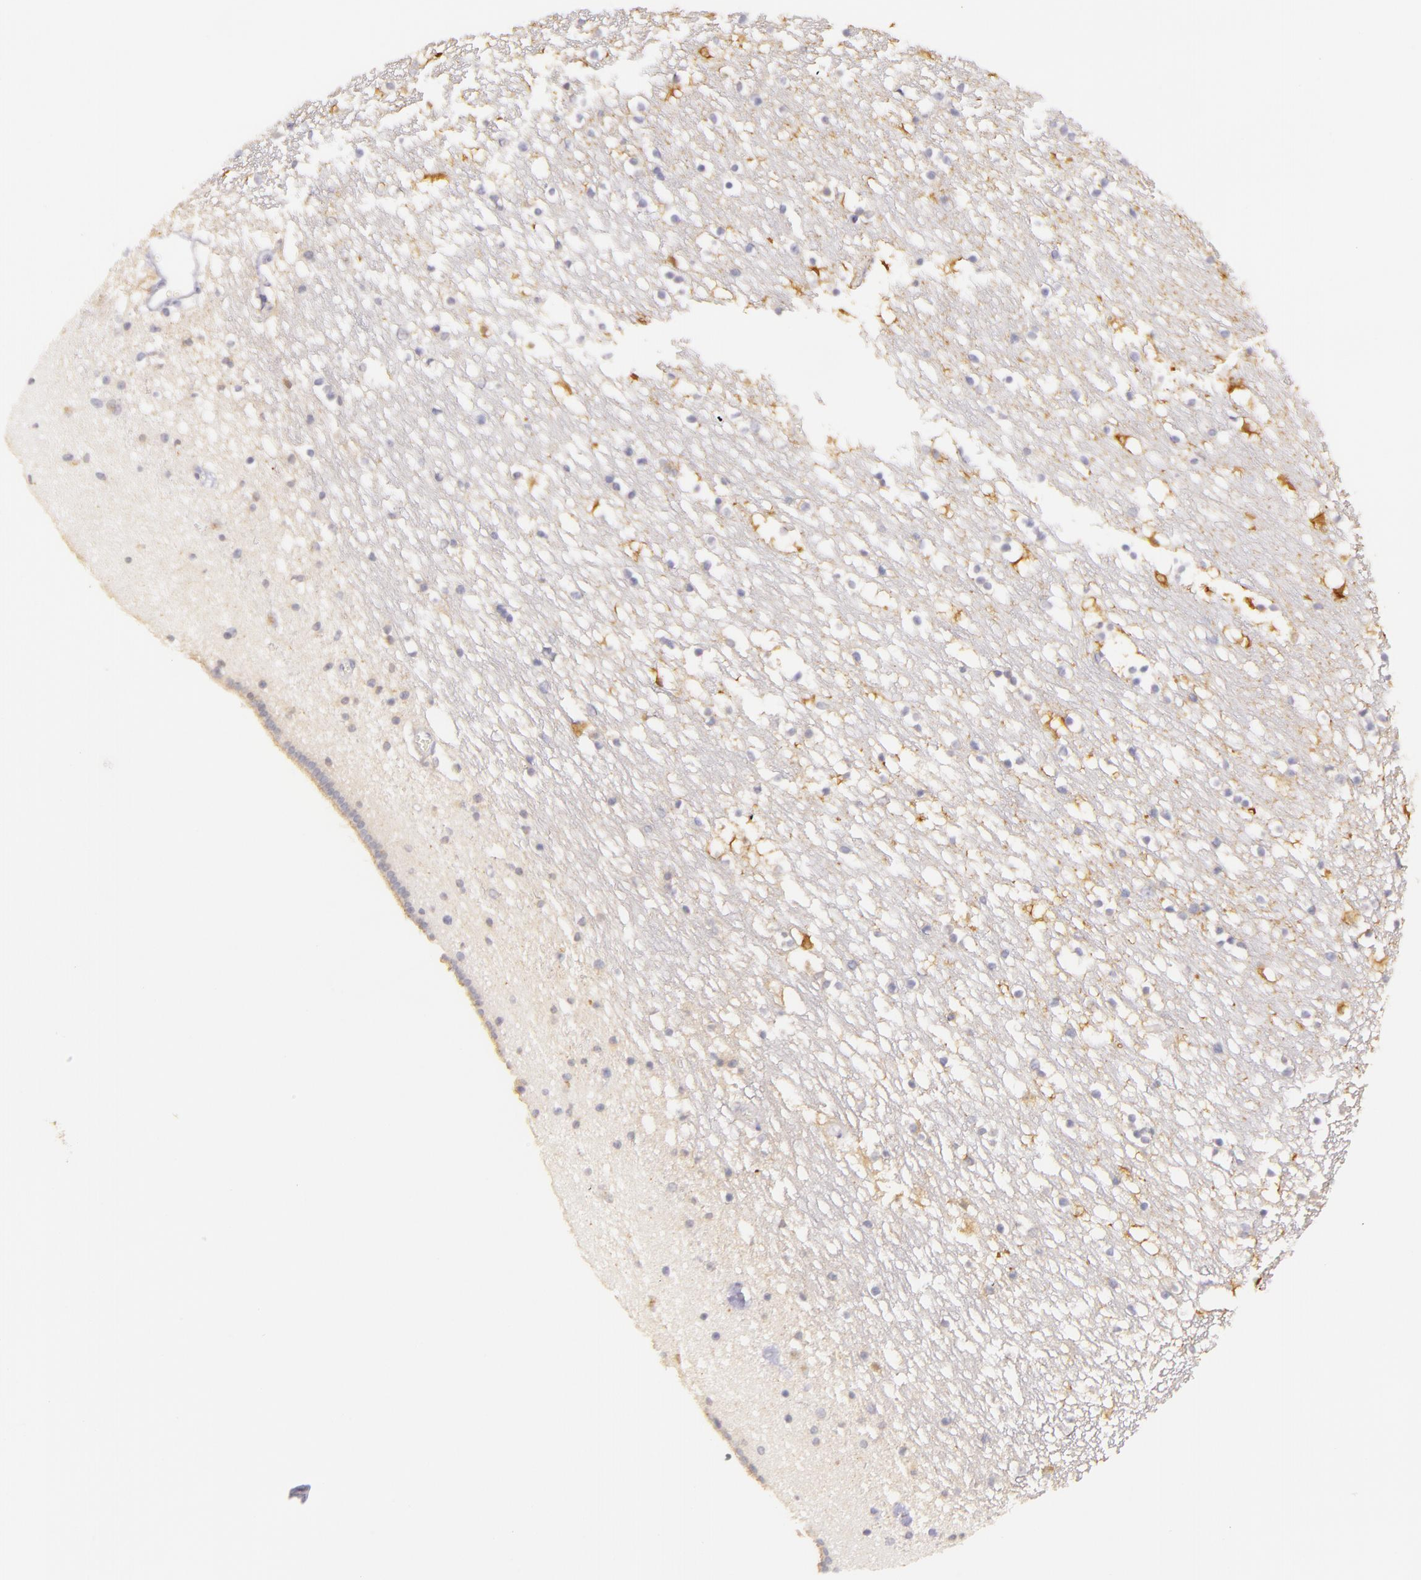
{"staining": {"intensity": "moderate", "quantity": "<25%", "location": "cytoplasmic/membranous"}, "tissue": "caudate", "cell_type": "Glial cells", "image_type": "normal", "snomed": [{"axis": "morphology", "description": "Normal tissue, NOS"}, {"axis": "topography", "description": "Lateral ventricle wall"}], "caption": "Immunohistochemical staining of unremarkable caudate demonstrates moderate cytoplasmic/membranous protein positivity in approximately <25% of glial cells.", "gene": "CBS", "patient": {"sex": "male", "age": 45}}